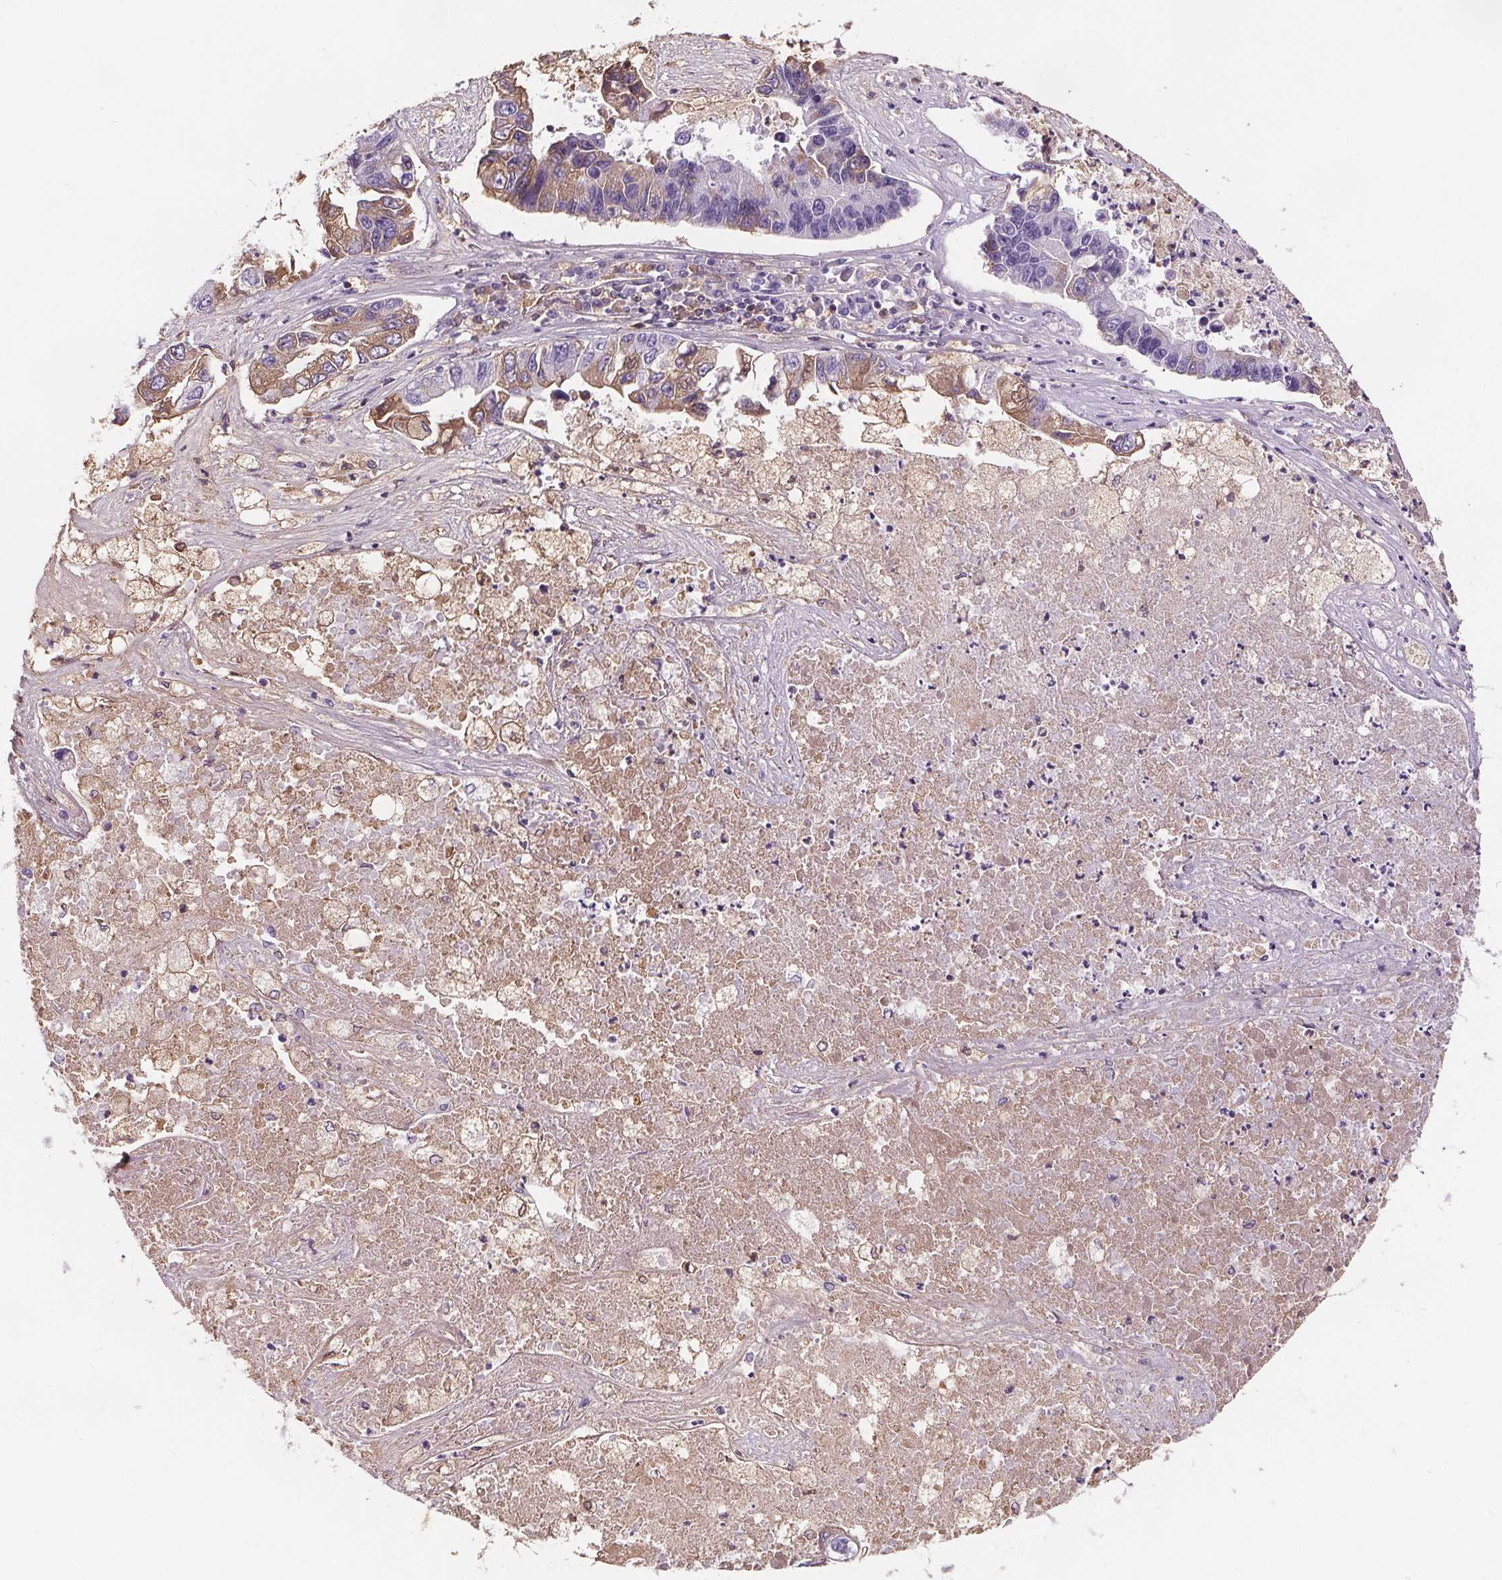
{"staining": {"intensity": "moderate", "quantity": "<25%", "location": "cytoplasmic/membranous"}, "tissue": "lung cancer", "cell_type": "Tumor cells", "image_type": "cancer", "snomed": [{"axis": "morphology", "description": "Adenocarcinoma, NOS"}, {"axis": "topography", "description": "Bronchus"}, {"axis": "topography", "description": "Lung"}], "caption": "A photomicrograph of lung adenocarcinoma stained for a protein displays moderate cytoplasmic/membranous brown staining in tumor cells.", "gene": "CD5L", "patient": {"sex": "female", "age": 51}}